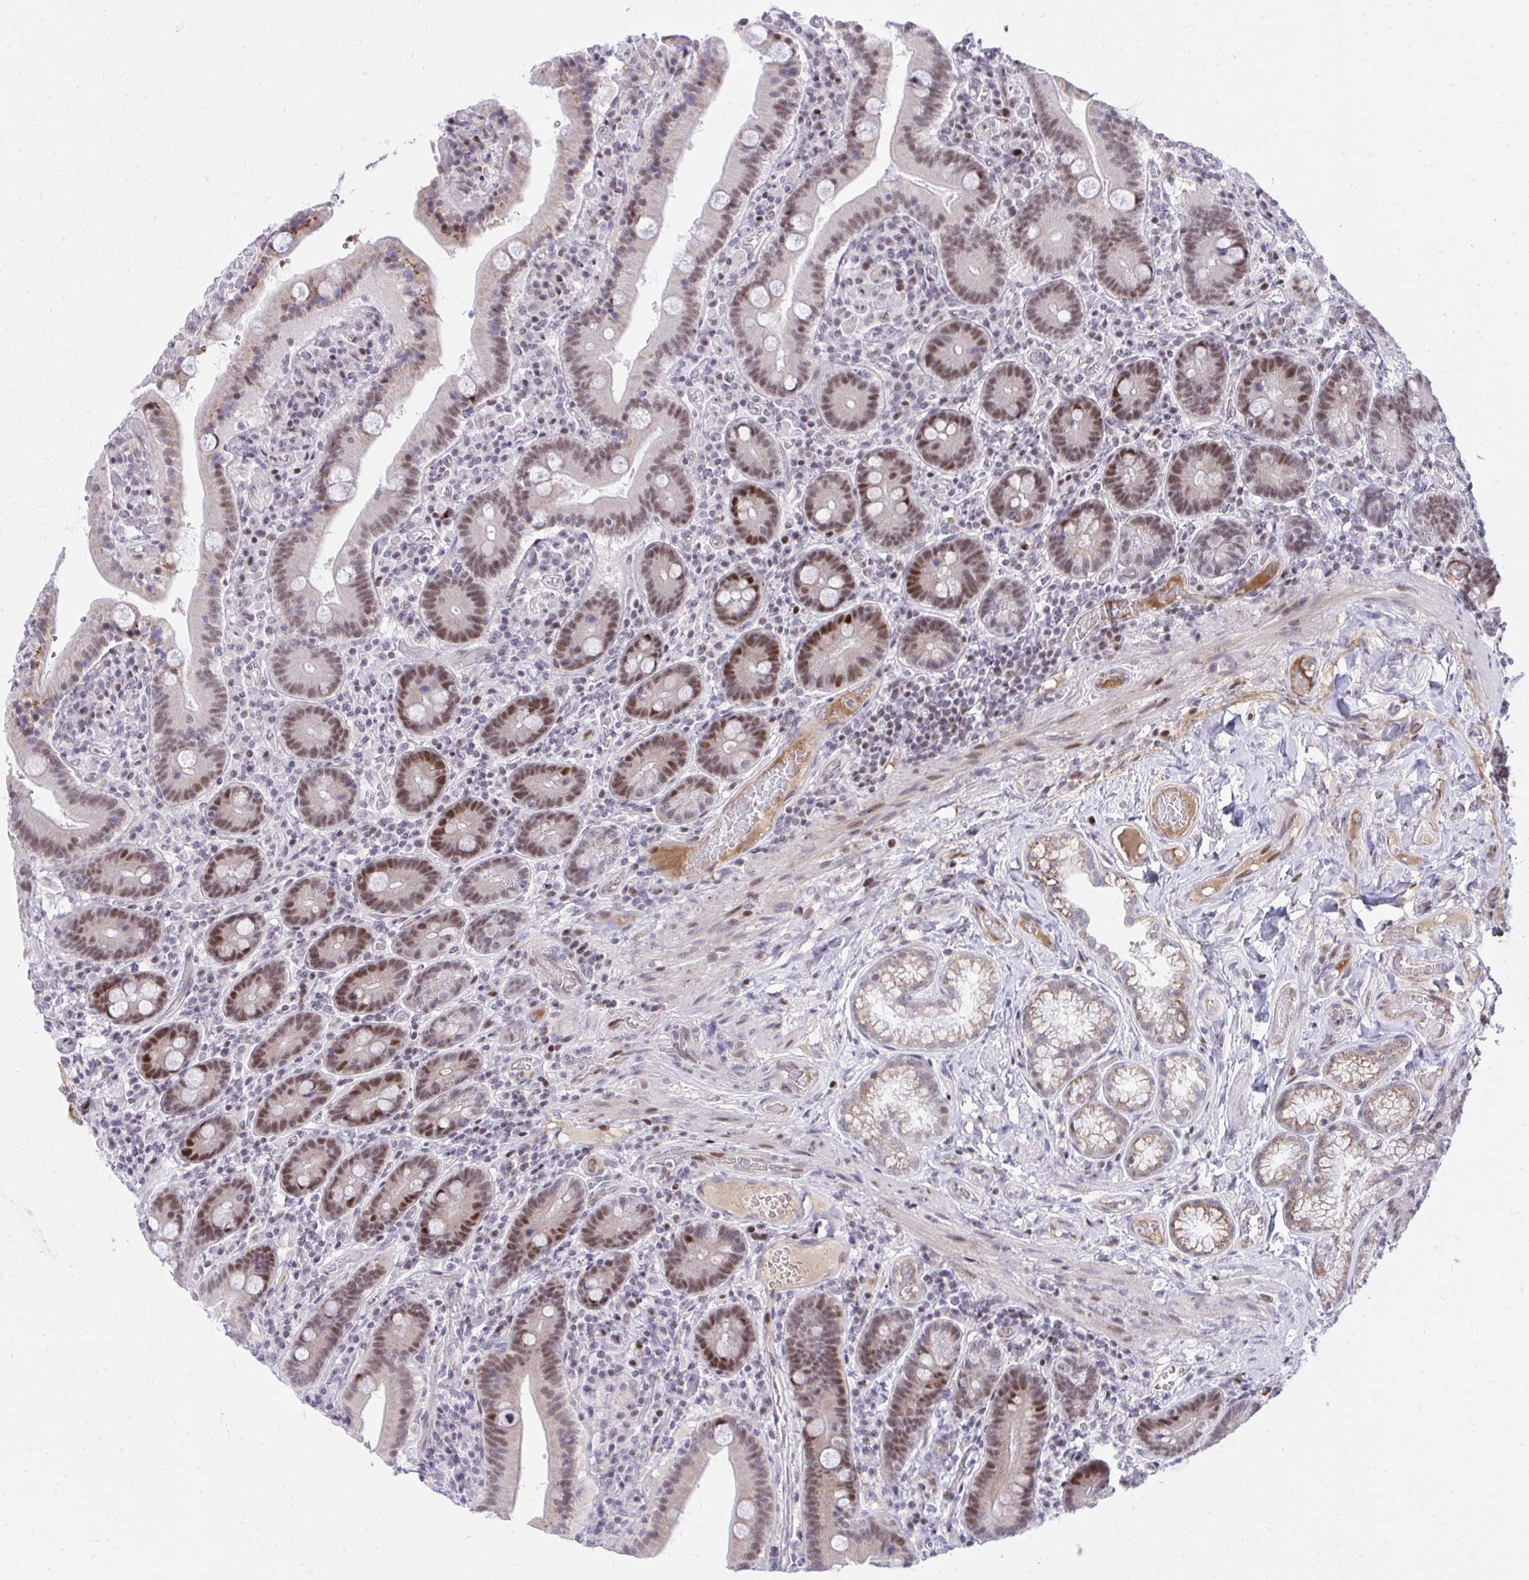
{"staining": {"intensity": "moderate", "quantity": "25%-75%", "location": "nuclear"}, "tissue": "duodenum", "cell_type": "Glandular cells", "image_type": "normal", "snomed": [{"axis": "morphology", "description": "Normal tissue, NOS"}, {"axis": "topography", "description": "Duodenum"}], "caption": "Immunohistochemistry of benign duodenum demonstrates medium levels of moderate nuclear positivity in approximately 25%-75% of glandular cells.", "gene": "C14orf39", "patient": {"sex": "female", "age": 62}}